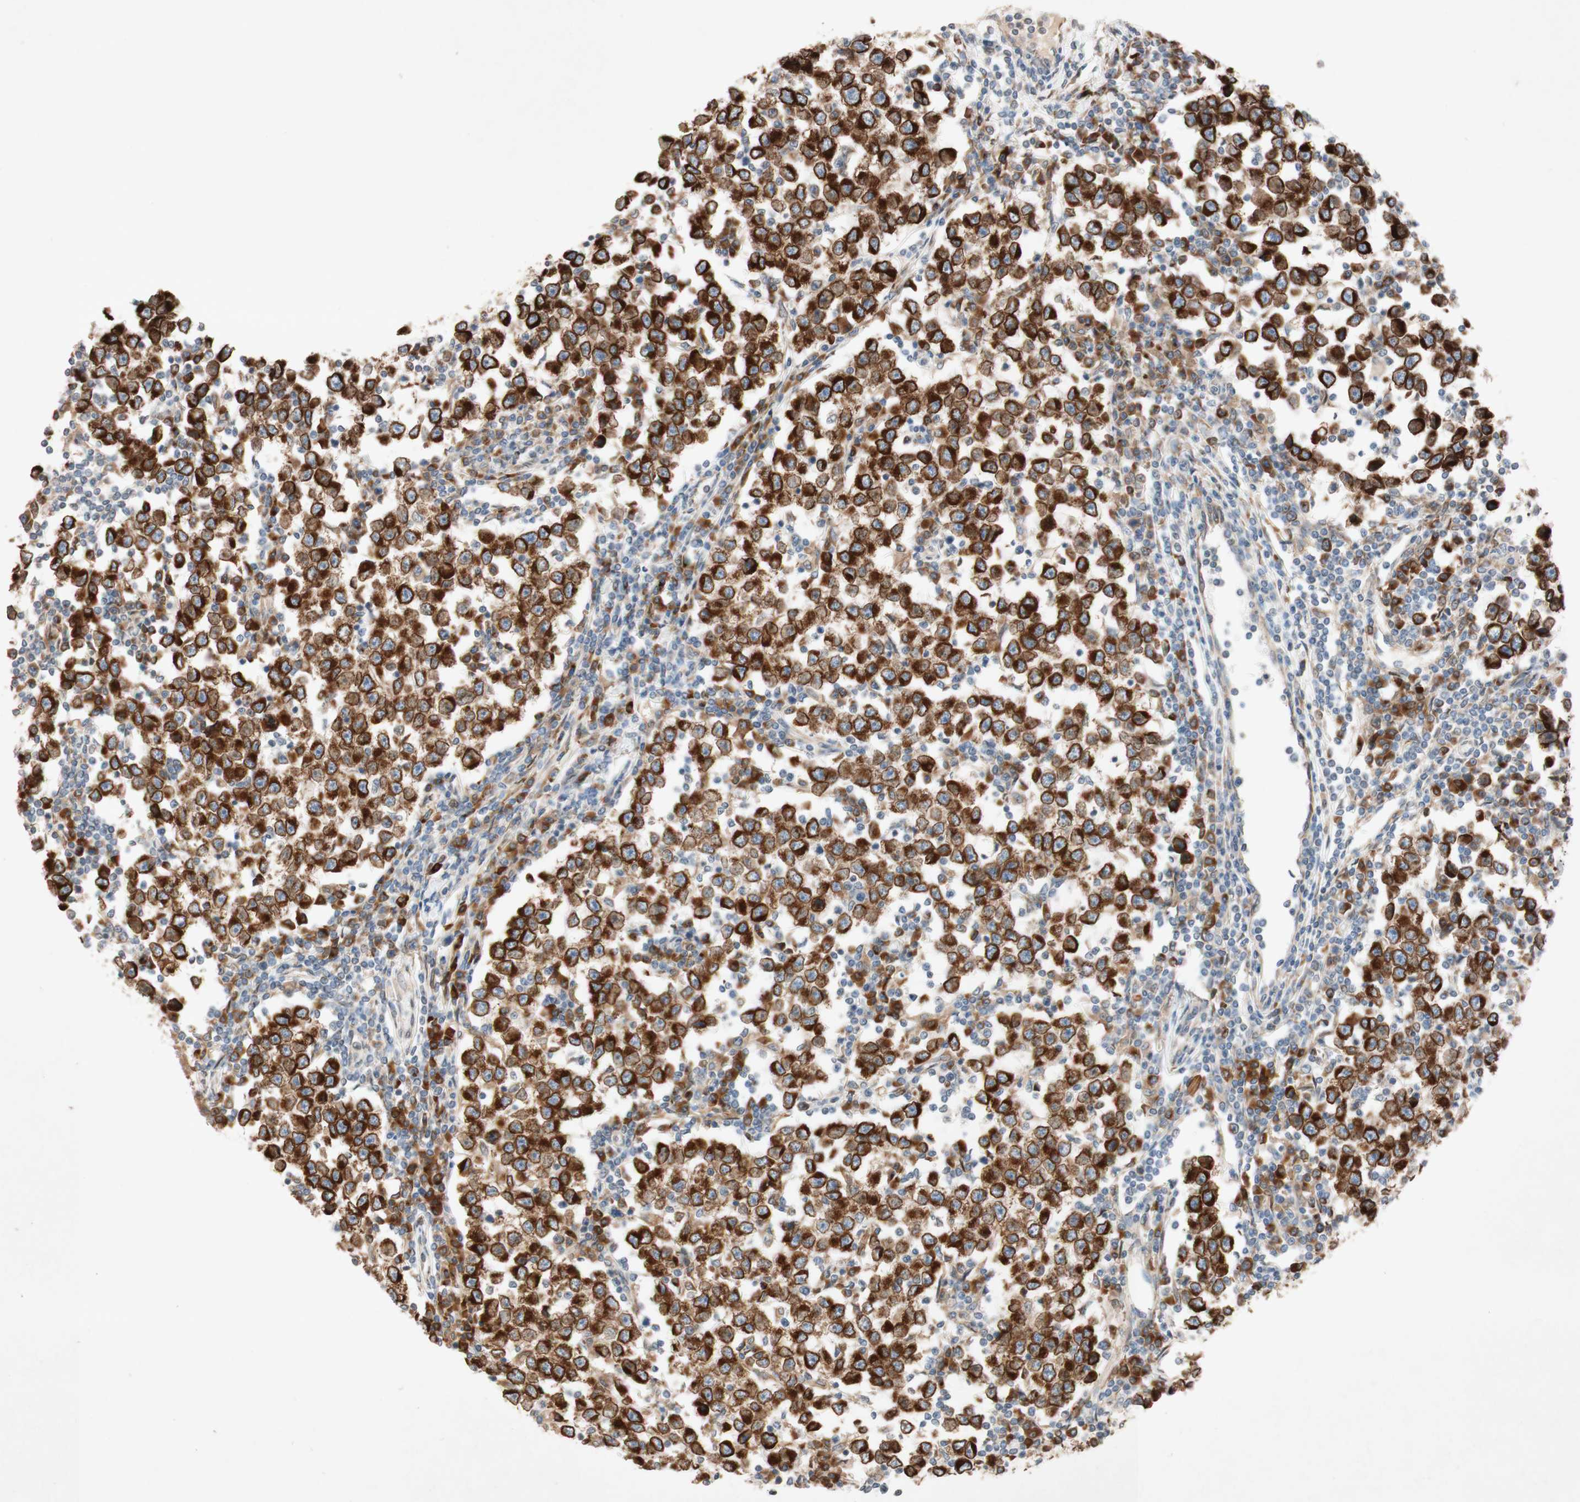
{"staining": {"intensity": "strong", "quantity": ">75%", "location": "none"}, "tissue": "testis cancer", "cell_type": "Tumor cells", "image_type": "cancer", "snomed": [{"axis": "morphology", "description": "Seminoma, NOS"}, {"axis": "topography", "description": "Testis"}], "caption": "Human seminoma (testis) stained for a protein (brown) exhibits strong None positive expression in about >75% of tumor cells.", "gene": "PTPRU", "patient": {"sex": "male", "age": 65}}